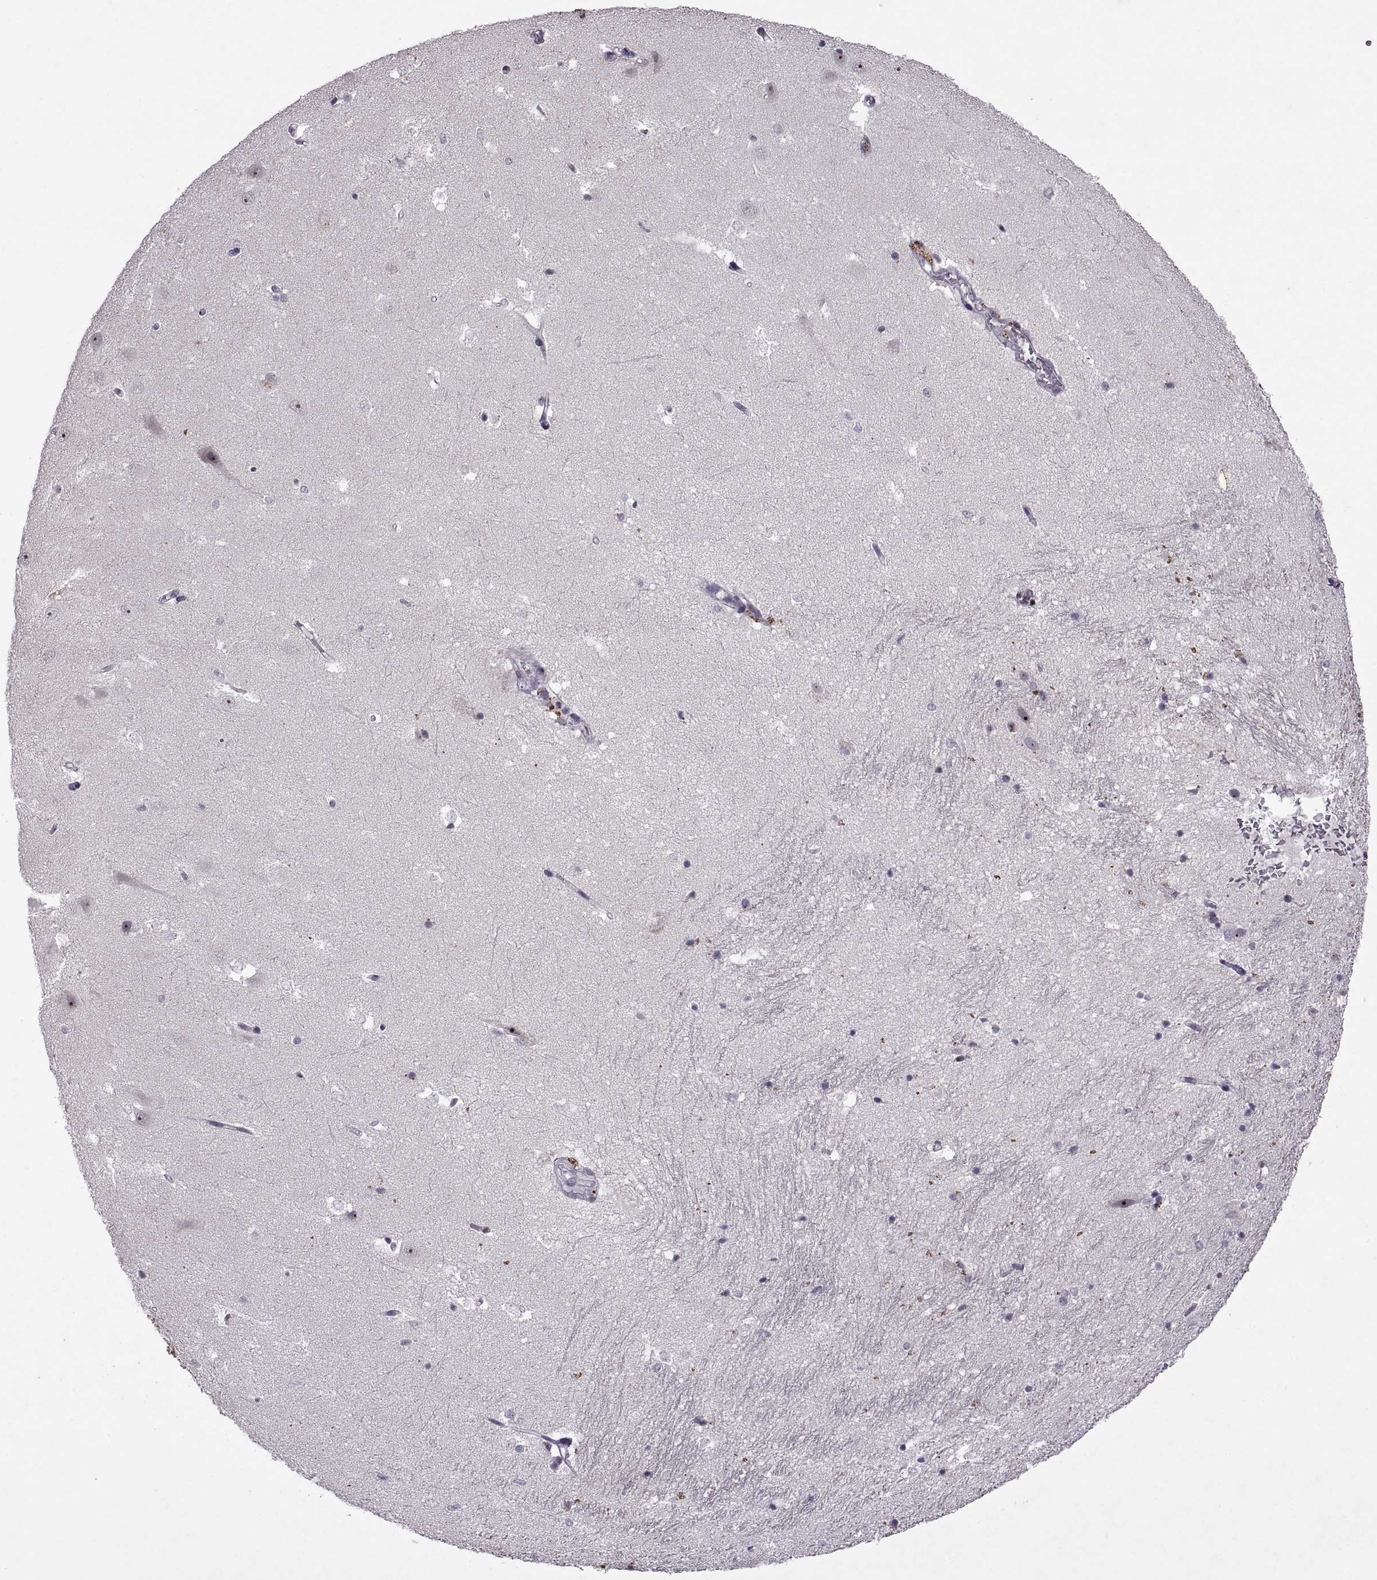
{"staining": {"intensity": "negative", "quantity": "none", "location": "none"}, "tissue": "hippocampus", "cell_type": "Glial cells", "image_type": "normal", "snomed": [{"axis": "morphology", "description": "Normal tissue, NOS"}, {"axis": "topography", "description": "Hippocampus"}], "caption": "This is an immunohistochemistry photomicrograph of benign human hippocampus. There is no positivity in glial cells.", "gene": "SINHCAF", "patient": {"sex": "male", "age": 44}}